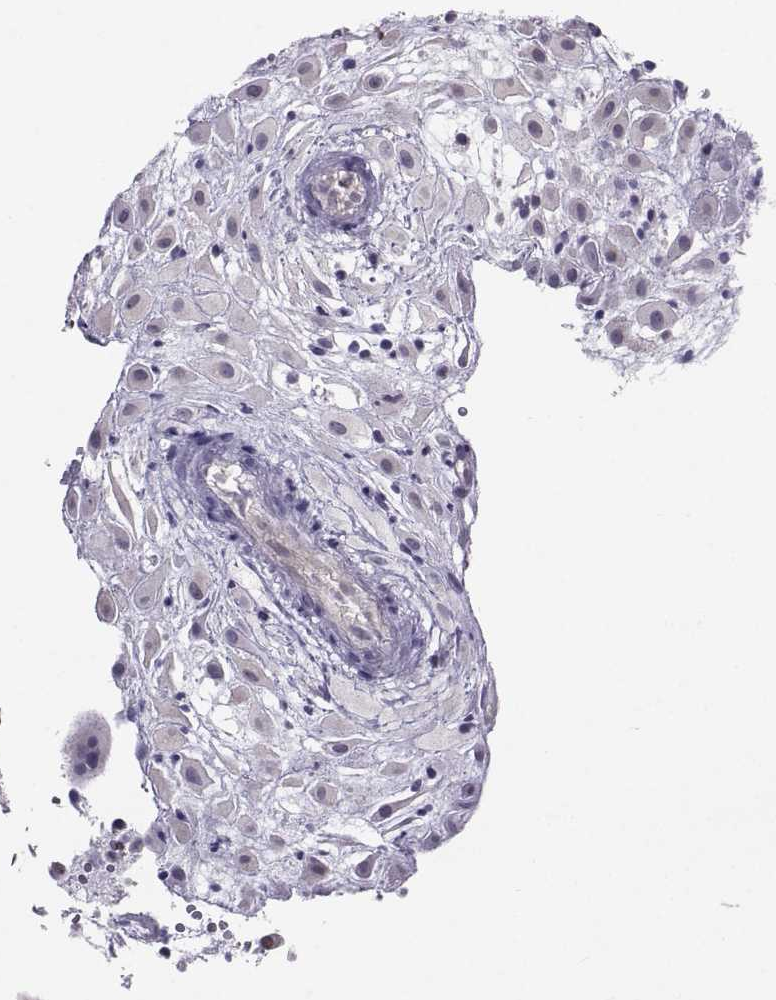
{"staining": {"intensity": "negative", "quantity": "none", "location": "none"}, "tissue": "placenta", "cell_type": "Decidual cells", "image_type": "normal", "snomed": [{"axis": "morphology", "description": "Normal tissue, NOS"}, {"axis": "topography", "description": "Placenta"}], "caption": "Immunohistochemistry micrograph of benign placenta: placenta stained with DAB demonstrates no significant protein expression in decidual cells.", "gene": "PGK1", "patient": {"sex": "female", "age": 24}}